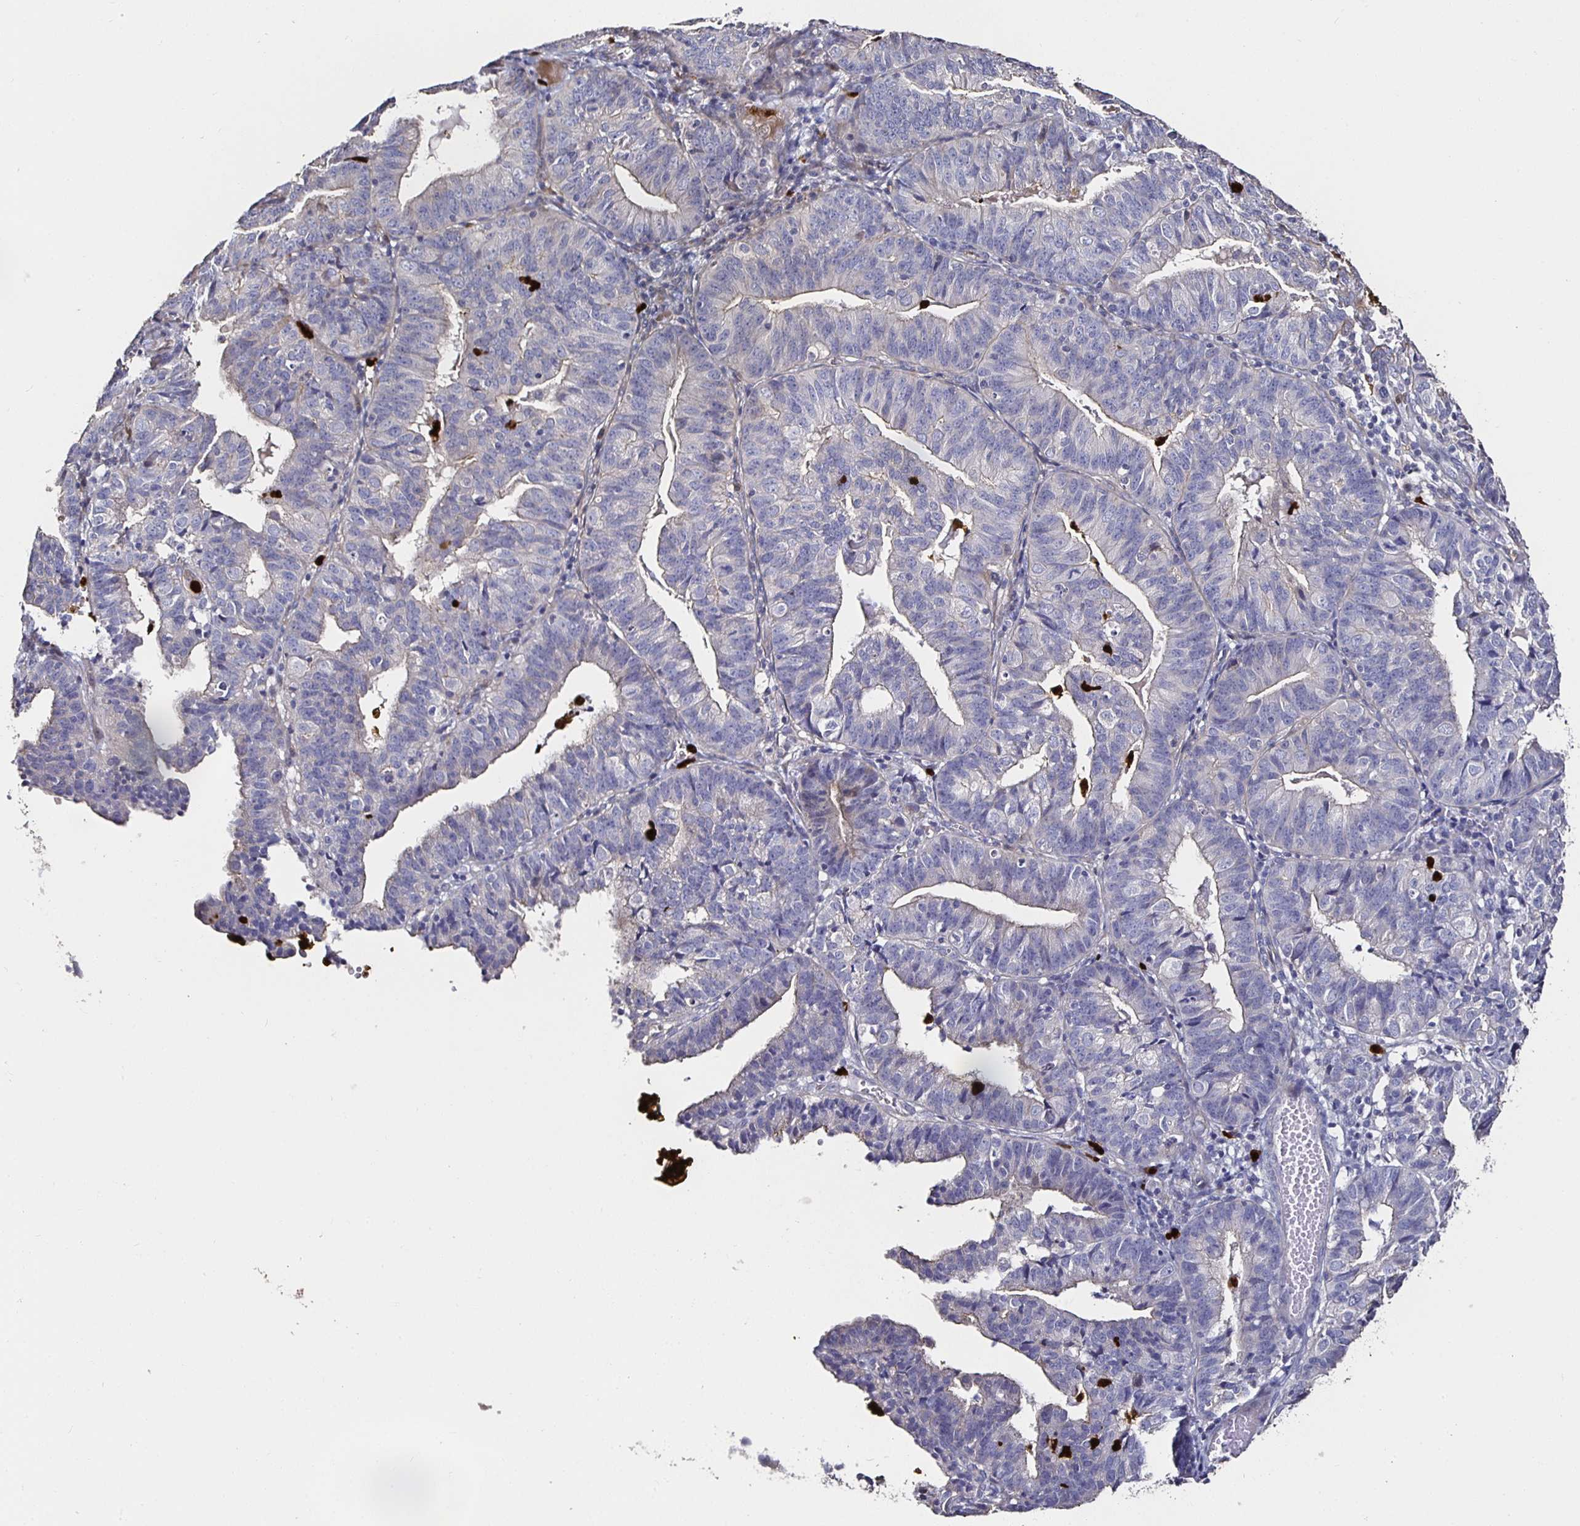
{"staining": {"intensity": "negative", "quantity": "none", "location": "none"}, "tissue": "endometrial cancer", "cell_type": "Tumor cells", "image_type": "cancer", "snomed": [{"axis": "morphology", "description": "Adenocarcinoma, NOS"}, {"axis": "topography", "description": "Endometrium"}], "caption": "IHC photomicrograph of human endometrial cancer stained for a protein (brown), which exhibits no expression in tumor cells.", "gene": "TLR4", "patient": {"sex": "female", "age": 56}}